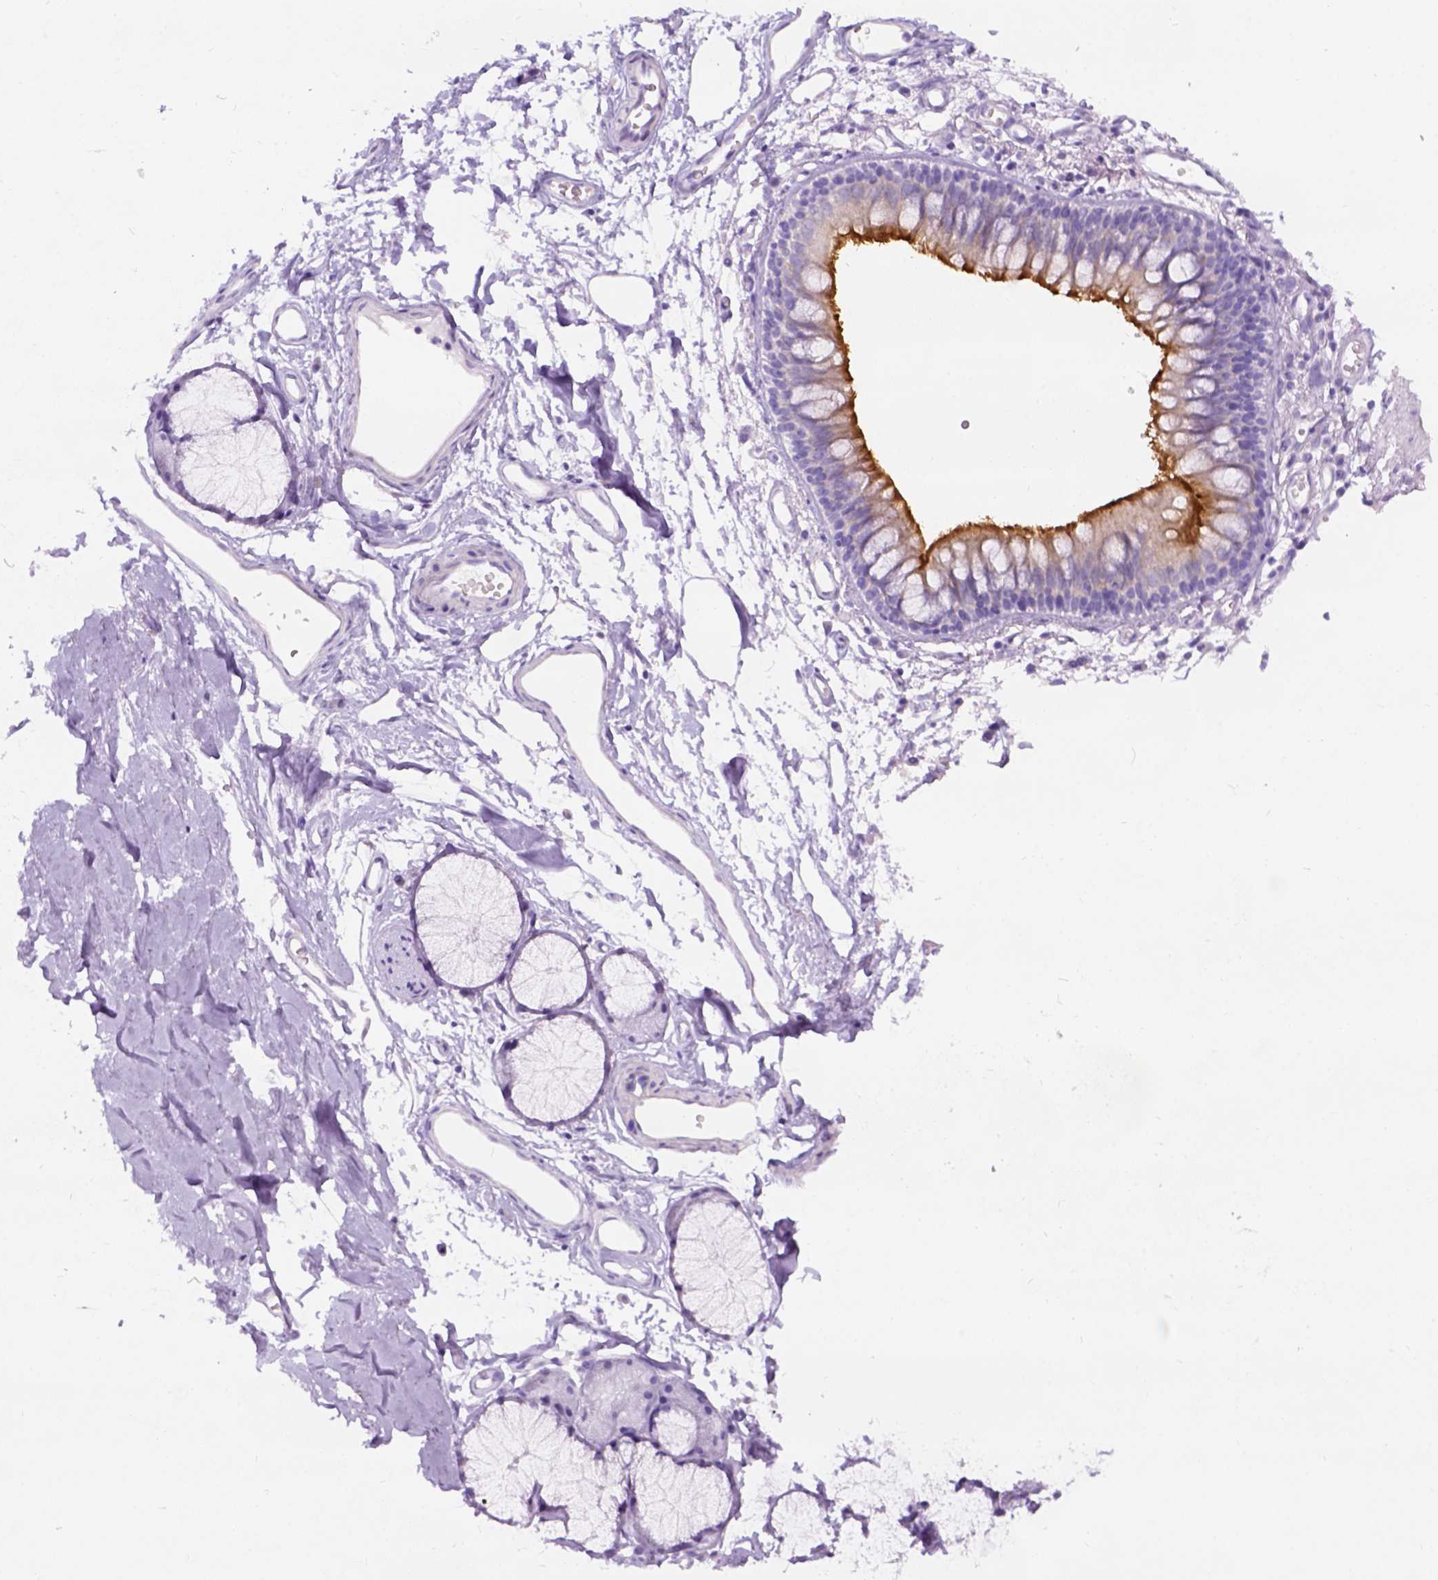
{"staining": {"intensity": "negative", "quantity": "none", "location": "none"}, "tissue": "soft tissue", "cell_type": "Chondrocytes", "image_type": "normal", "snomed": [{"axis": "morphology", "description": "Normal tissue, NOS"}, {"axis": "topography", "description": "Cartilage tissue"}, {"axis": "topography", "description": "Bronchus"}], "caption": "Protein analysis of unremarkable soft tissue displays no significant staining in chondrocytes. The staining was performed using DAB to visualize the protein expression in brown, while the nuclei were stained in blue with hematoxylin (Magnification: 20x).", "gene": "C7orf57", "patient": {"sex": "female", "age": 79}}